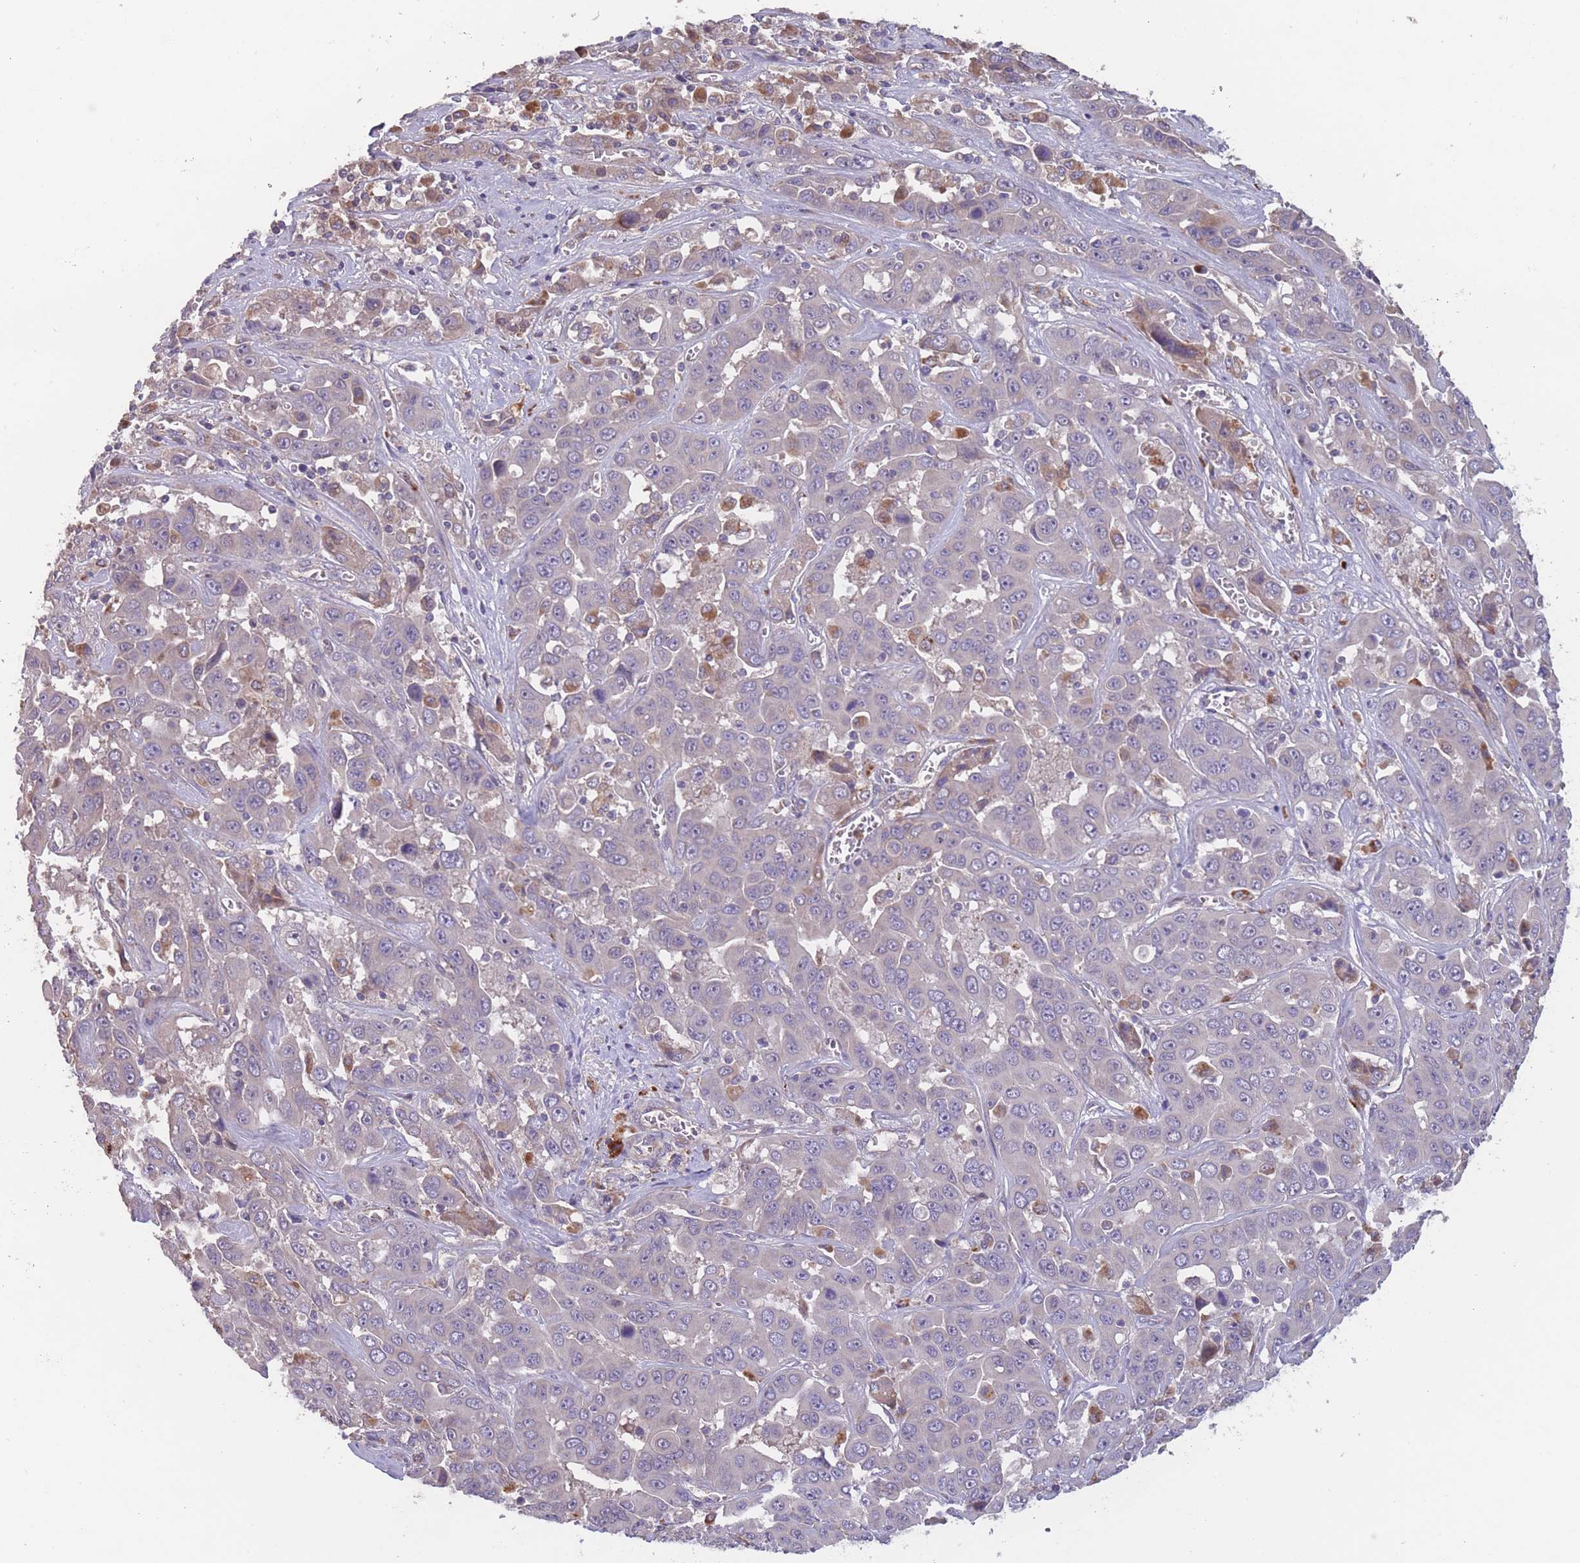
{"staining": {"intensity": "weak", "quantity": "<25%", "location": "cytoplasmic/membranous"}, "tissue": "liver cancer", "cell_type": "Tumor cells", "image_type": "cancer", "snomed": [{"axis": "morphology", "description": "Cholangiocarcinoma"}, {"axis": "topography", "description": "Liver"}], "caption": "Cholangiocarcinoma (liver) stained for a protein using immunohistochemistry (IHC) exhibits no staining tumor cells.", "gene": "ITPKC", "patient": {"sex": "female", "age": 52}}